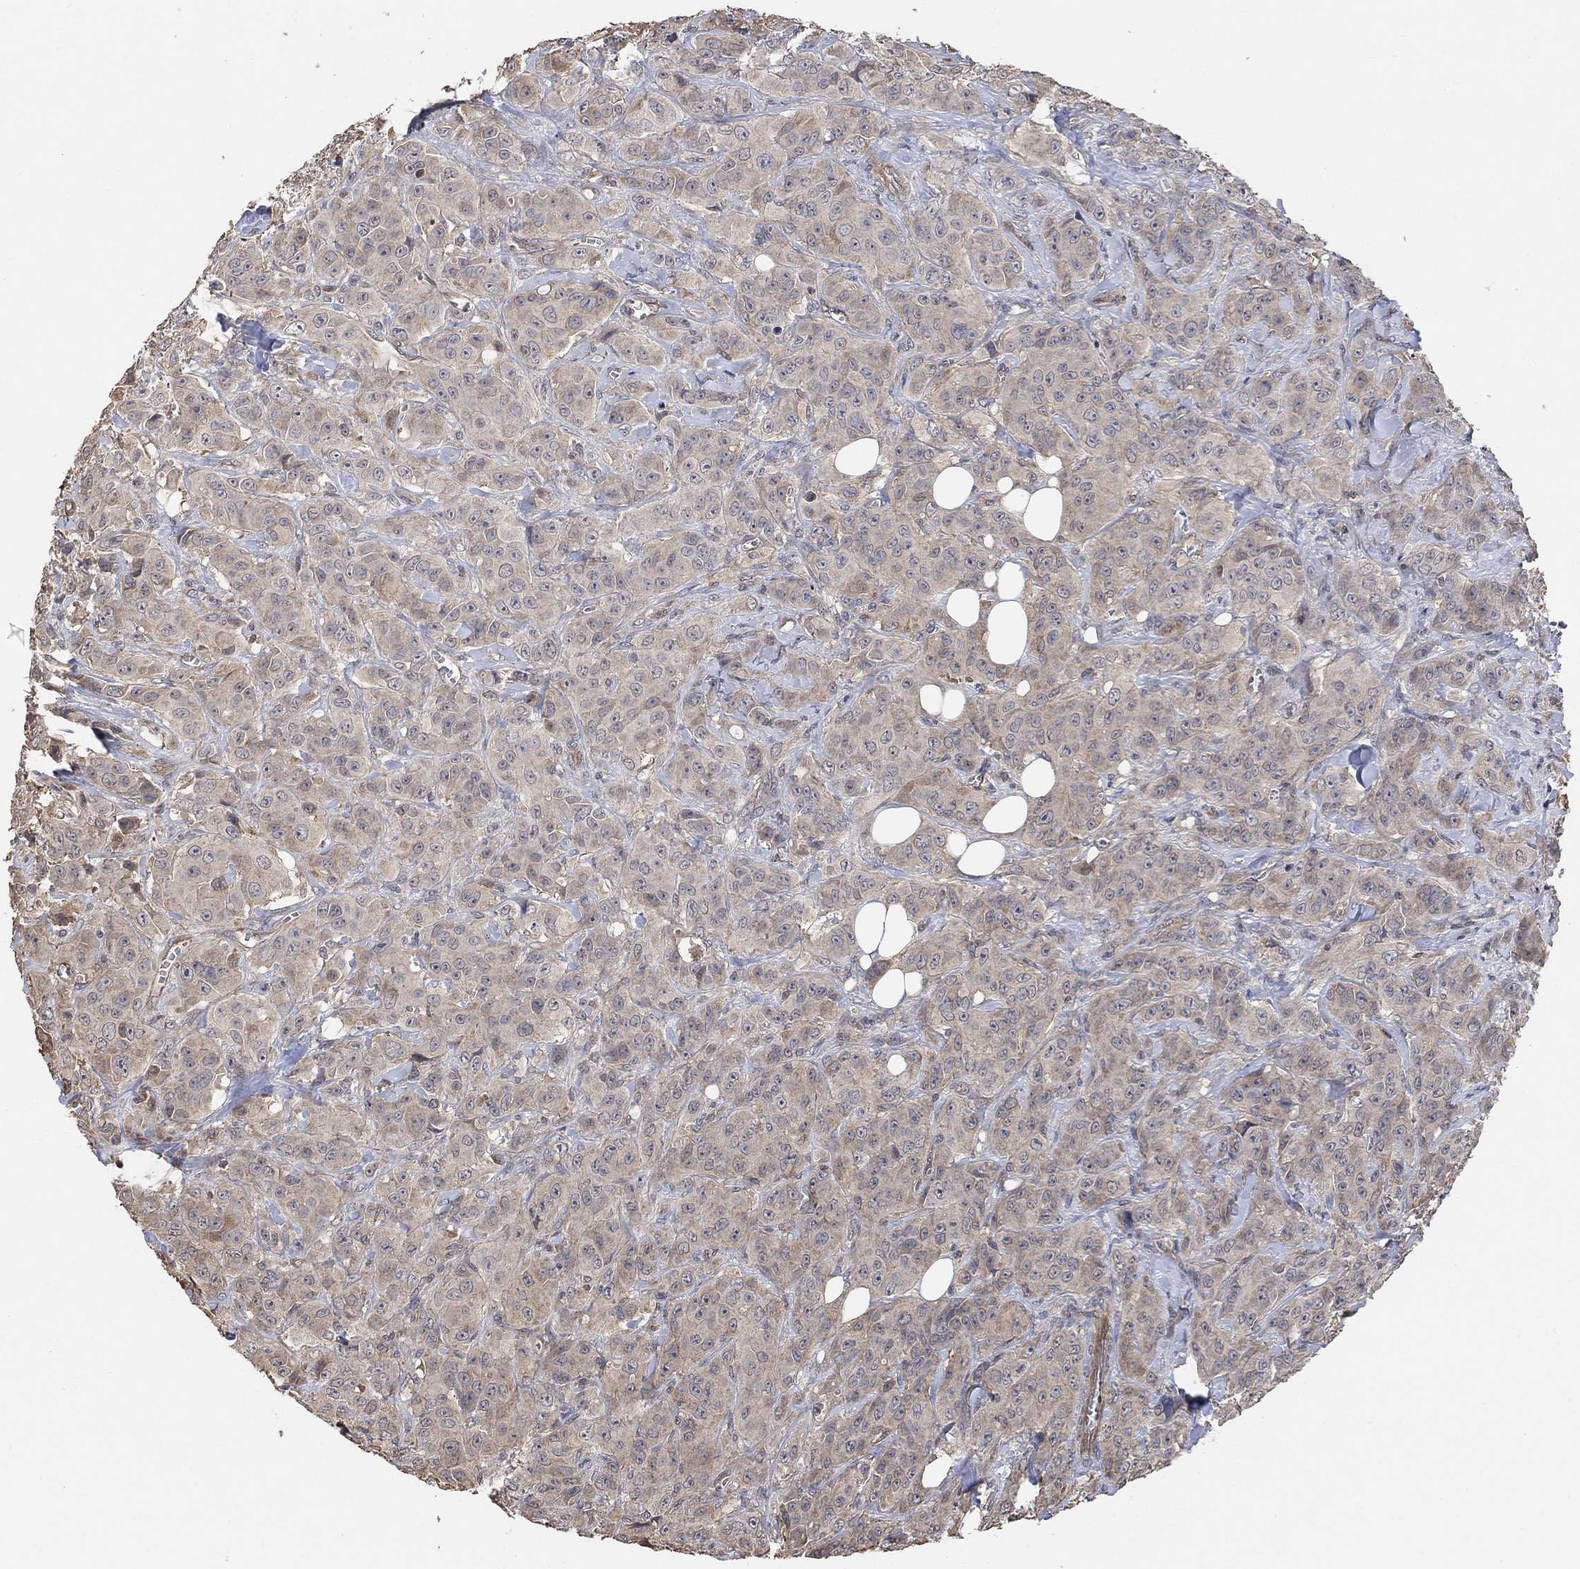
{"staining": {"intensity": "moderate", "quantity": "<25%", "location": "cytoplasmic/membranous"}, "tissue": "breast cancer", "cell_type": "Tumor cells", "image_type": "cancer", "snomed": [{"axis": "morphology", "description": "Duct carcinoma"}, {"axis": "topography", "description": "Breast"}], "caption": "Tumor cells reveal low levels of moderate cytoplasmic/membranous expression in approximately <25% of cells in human breast invasive ductal carcinoma. (DAB = brown stain, brightfield microscopy at high magnification).", "gene": "UNC5B", "patient": {"sex": "female", "age": 43}}